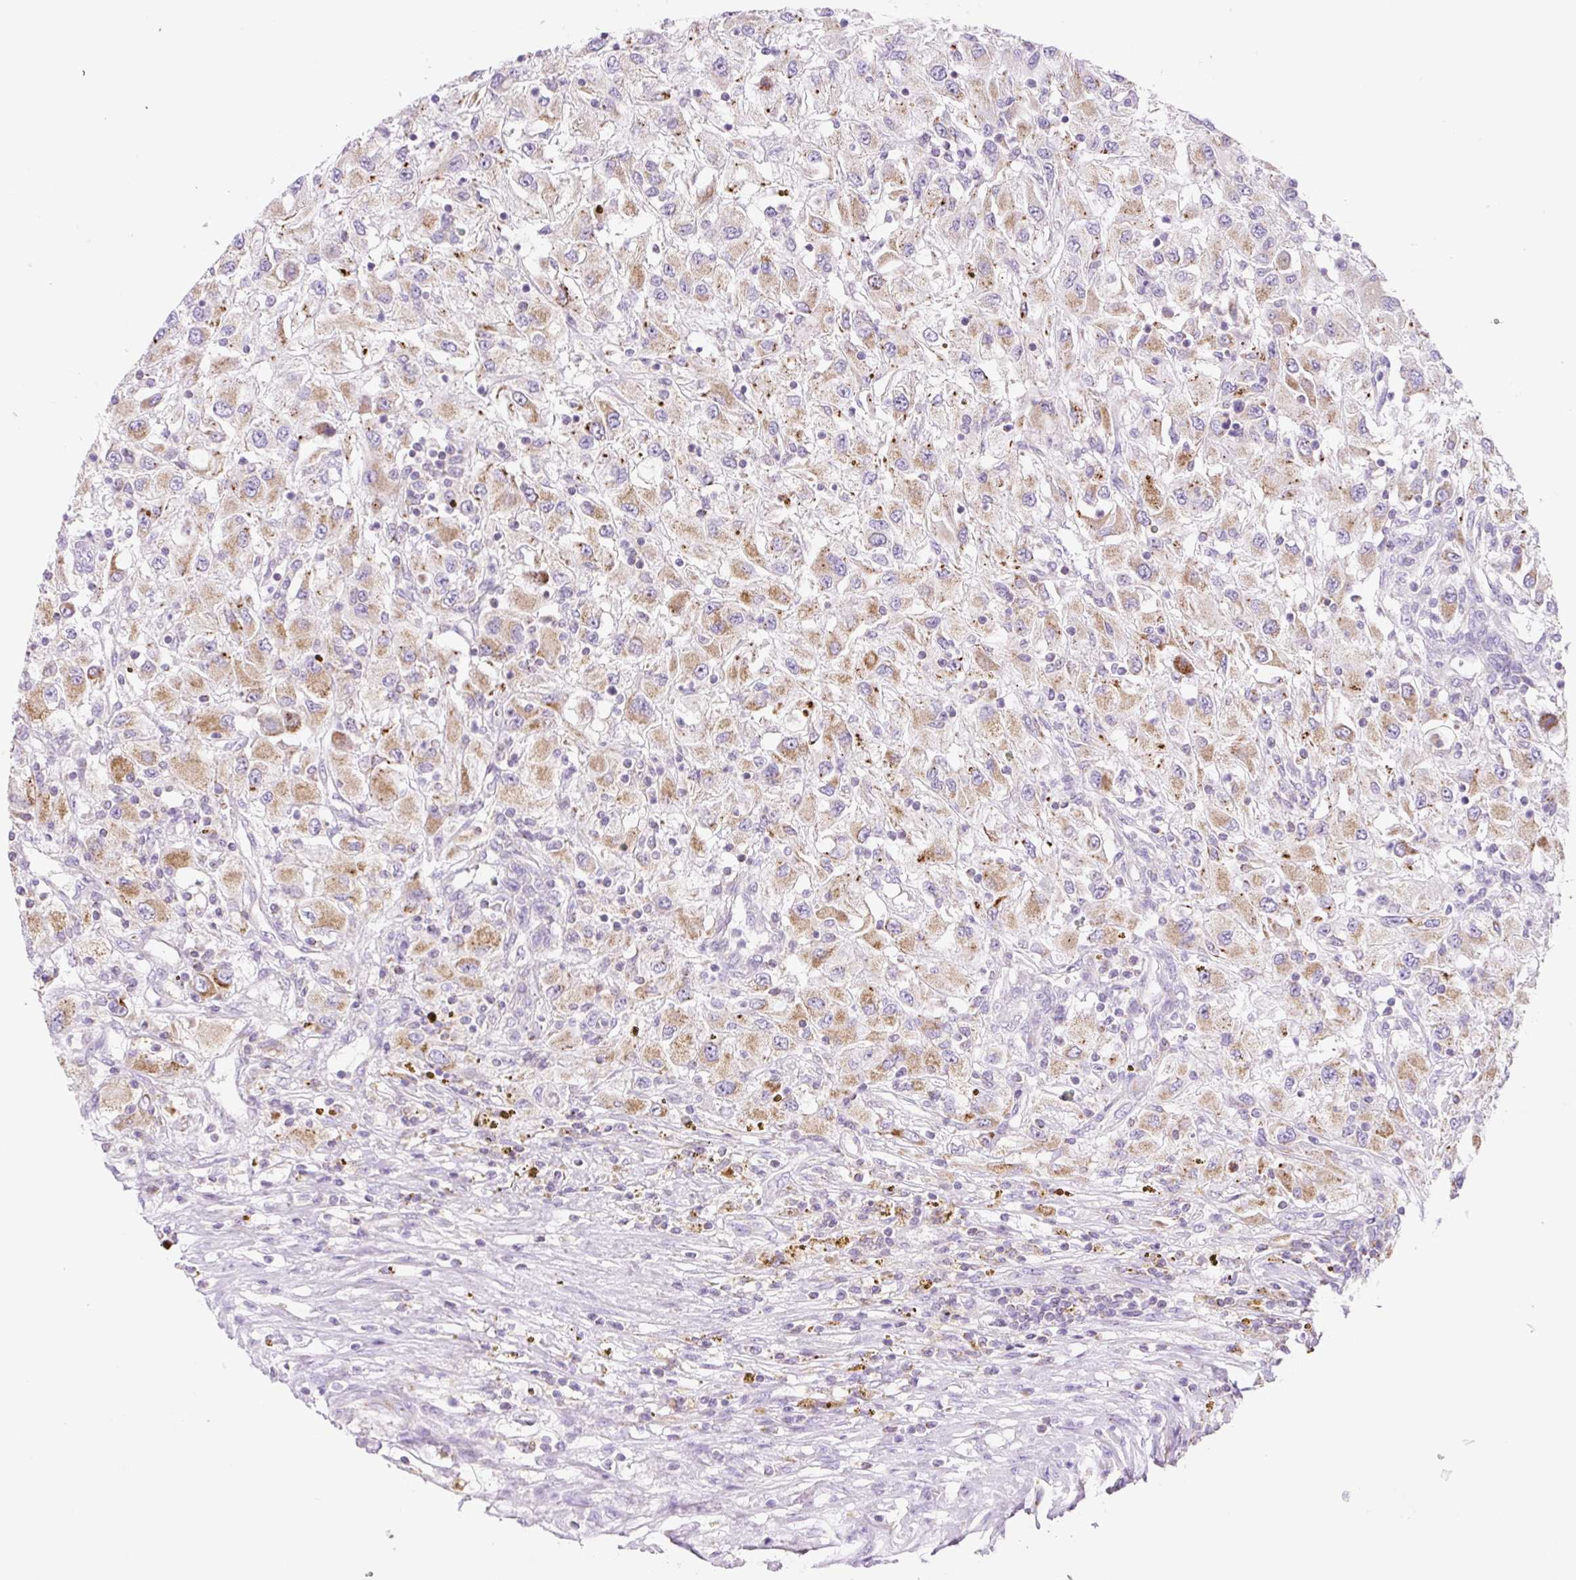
{"staining": {"intensity": "moderate", "quantity": ">75%", "location": "cytoplasmic/membranous"}, "tissue": "renal cancer", "cell_type": "Tumor cells", "image_type": "cancer", "snomed": [{"axis": "morphology", "description": "Adenocarcinoma, NOS"}, {"axis": "topography", "description": "Kidney"}], "caption": "This is an image of IHC staining of renal cancer (adenocarcinoma), which shows moderate expression in the cytoplasmic/membranous of tumor cells.", "gene": "FOCAD", "patient": {"sex": "female", "age": 67}}